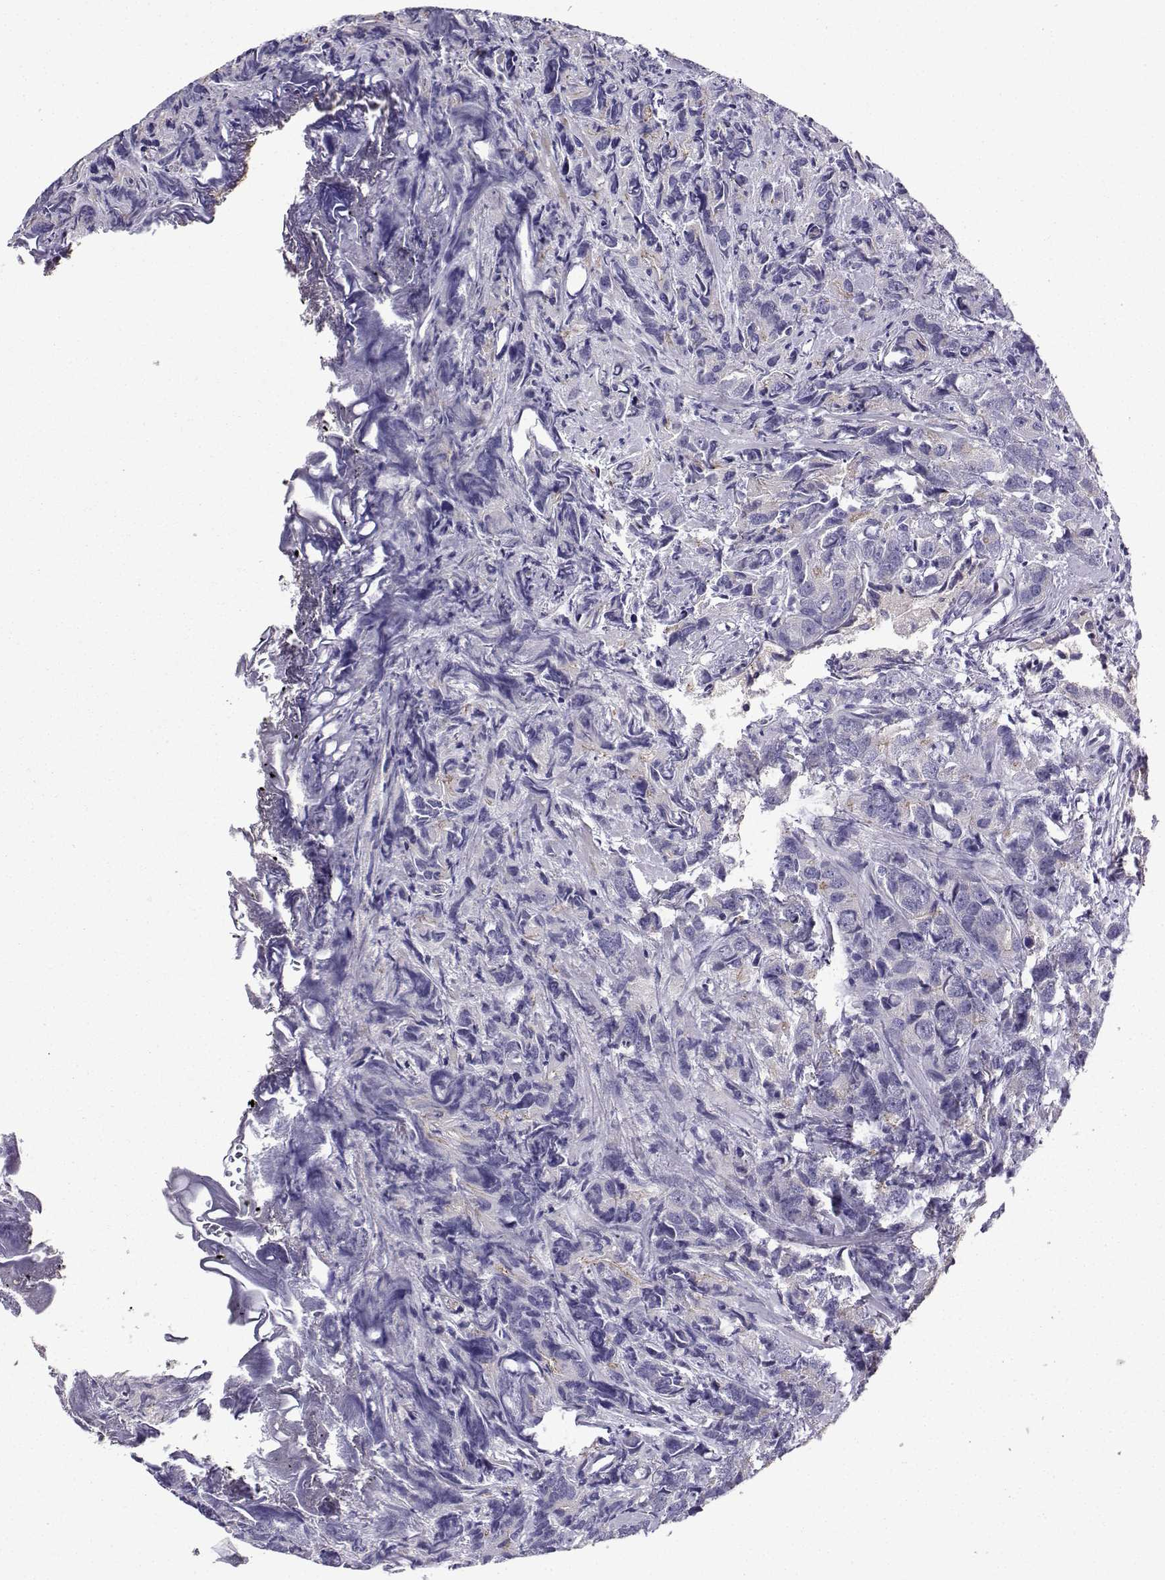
{"staining": {"intensity": "negative", "quantity": "none", "location": "none"}, "tissue": "prostate cancer", "cell_type": "Tumor cells", "image_type": "cancer", "snomed": [{"axis": "morphology", "description": "Adenocarcinoma, High grade"}, {"axis": "topography", "description": "Prostate"}], "caption": "This is a histopathology image of IHC staining of high-grade adenocarcinoma (prostate), which shows no positivity in tumor cells.", "gene": "ITGB8", "patient": {"sex": "male", "age": 90}}